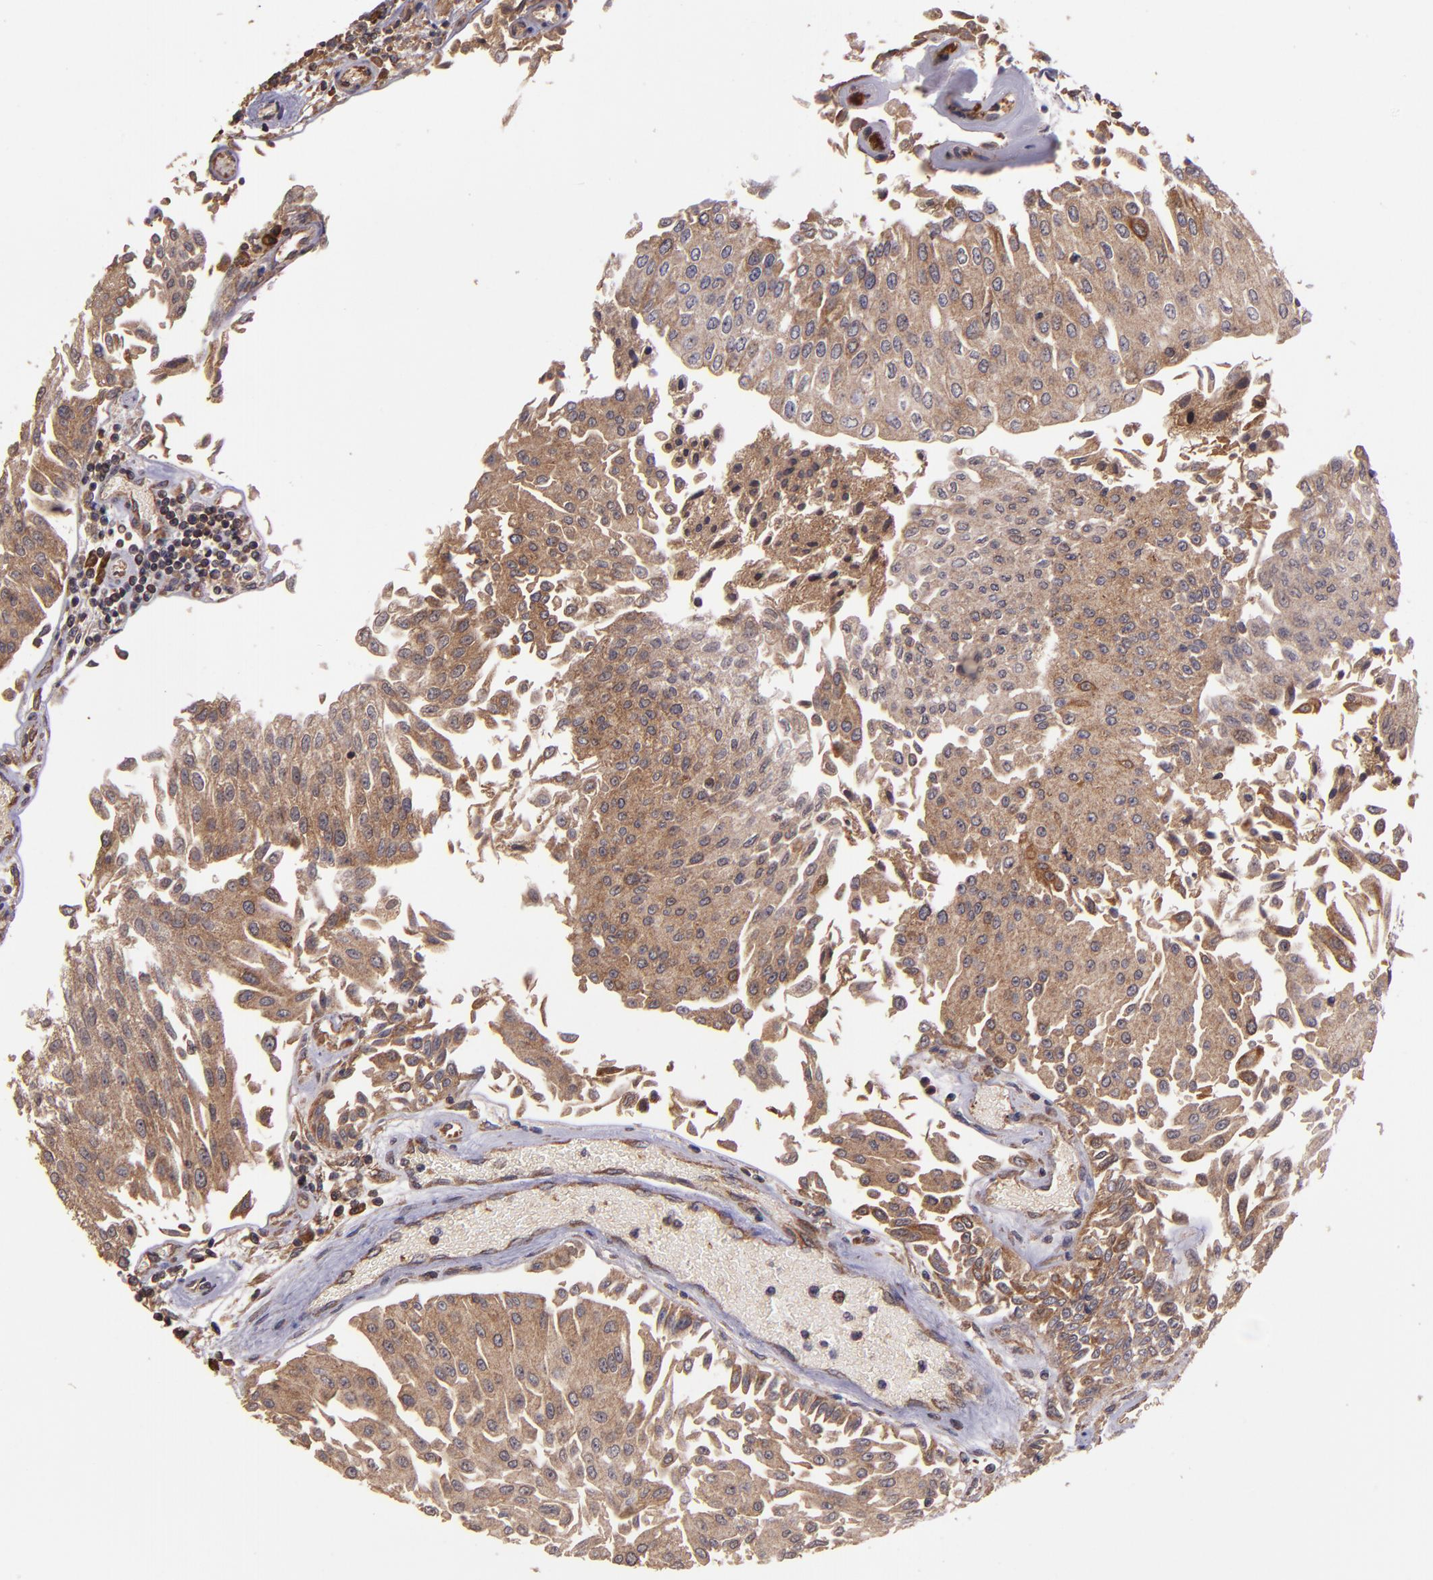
{"staining": {"intensity": "moderate", "quantity": ">75%", "location": "cytoplasmic/membranous"}, "tissue": "urothelial cancer", "cell_type": "Tumor cells", "image_type": "cancer", "snomed": [{"axis": "morphology", "description": "Urothelial carcinoma, Low grade"}, {"axis": "topography", "description": "Urinary bladder"}], "caption": "IHC of urothelial cancer reveals medium levels of moderate cytoplasmic/membranous staining in about >75% of tumor cells.", "gene": "USP51", "patient": {"sex": "male", "age": 86}}